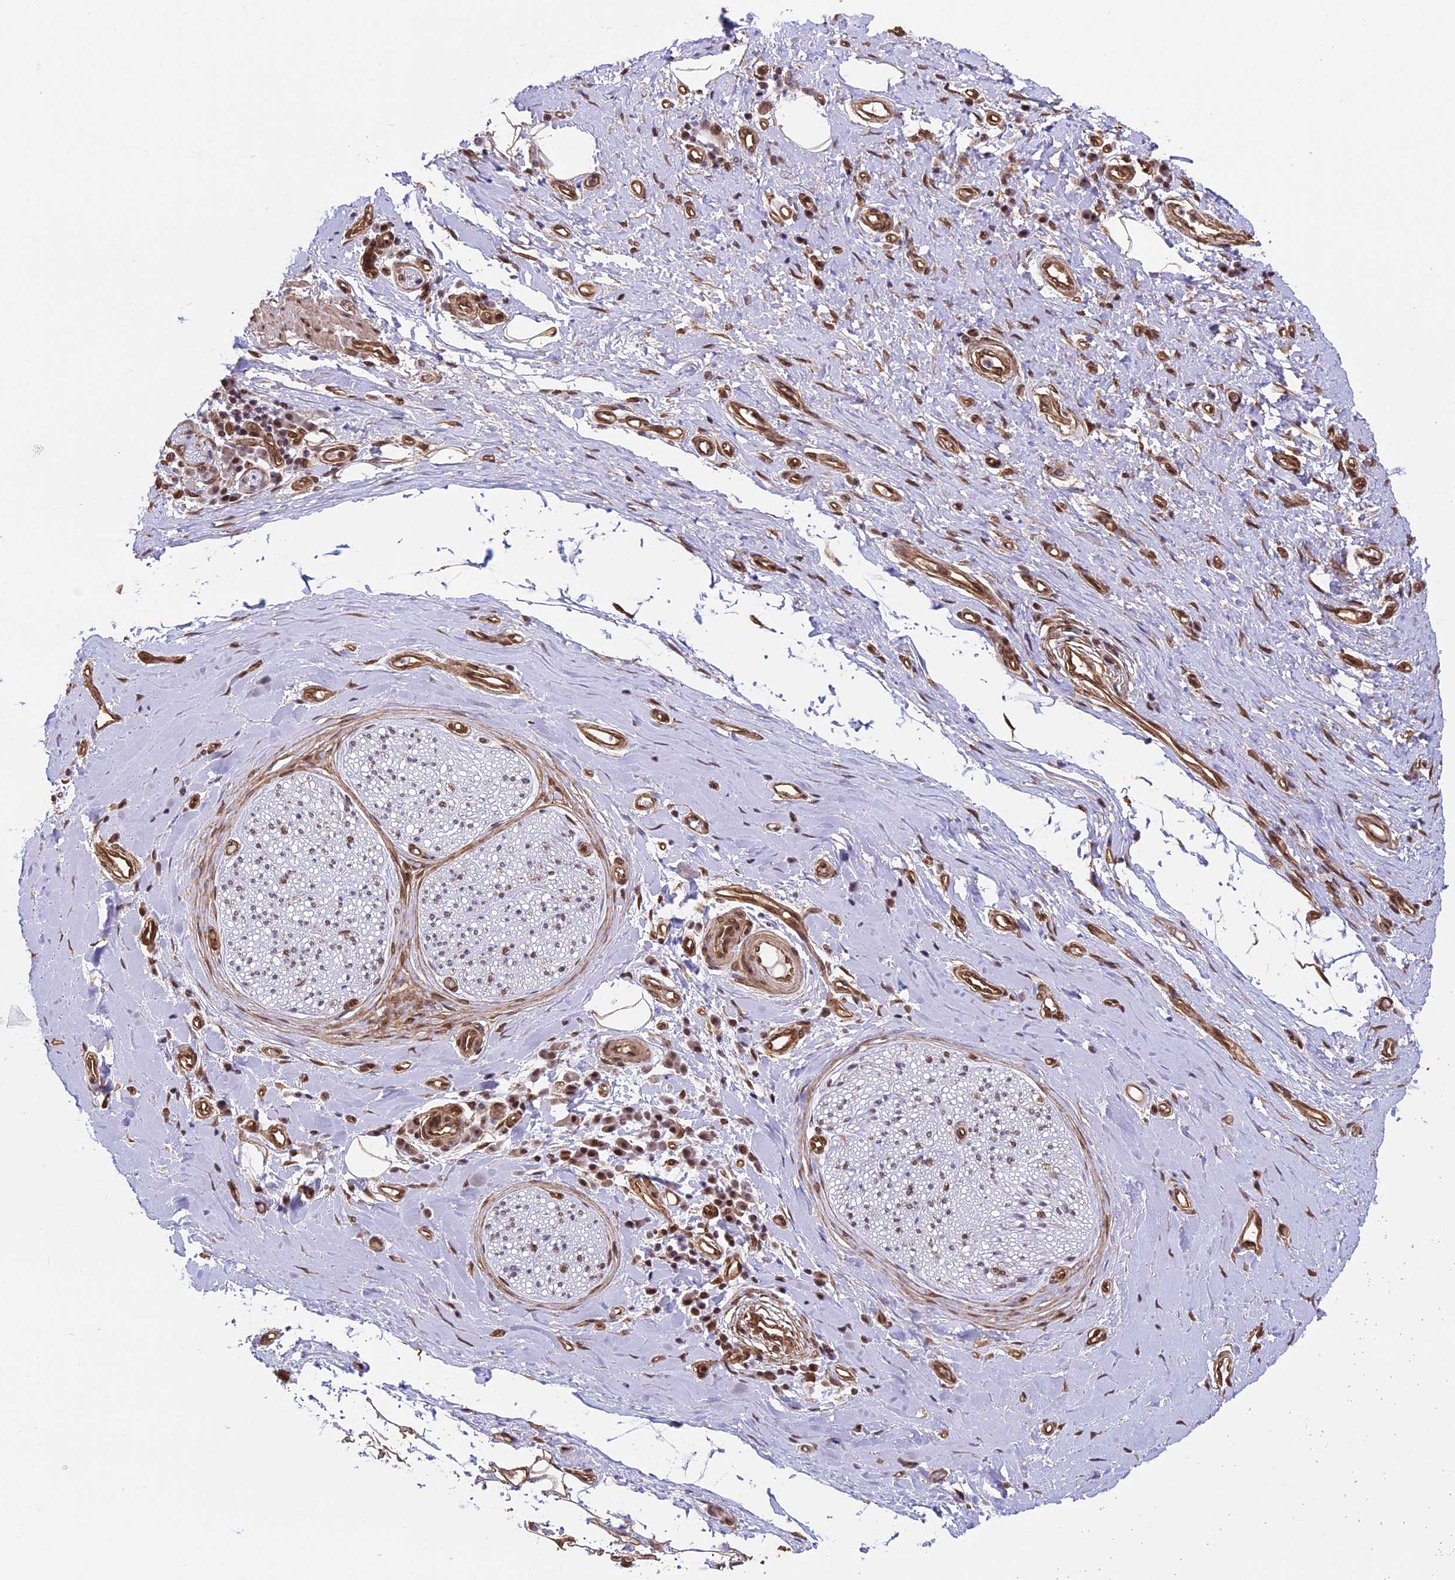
{"staining": {"intensity": "moderate", "quantity": ">75%", "location": "cytoplasmic/membranous,nuclear"}, "tissue": "adipose tissue", "cell_type": "Adipocytes", "image_type": "normal", "snomed": [{"axis": "morphology", "description": "Normal tissue, NOS"}, {"axis": "morphology", "description": "Adenocarcinoma, NOS"}, {"axis": "topography", "description": "Esophagus"}, {"axis": "topography", "description": "Stomach, upper"}, {"axis": "topography", "description": "Peripheral nerve tissue"}], "caption": "Immunohistochemistry (IHC) photomicrograph of benign human adipose tissue stained for a protein (brown), which demonstrates medium levels of moderate cytoplasmic/membranous,nuclear expression in approximately >75% of adipocytes.", "gene": "MPHOSPH8", "patient": {"sex": "male", "age": 62}}